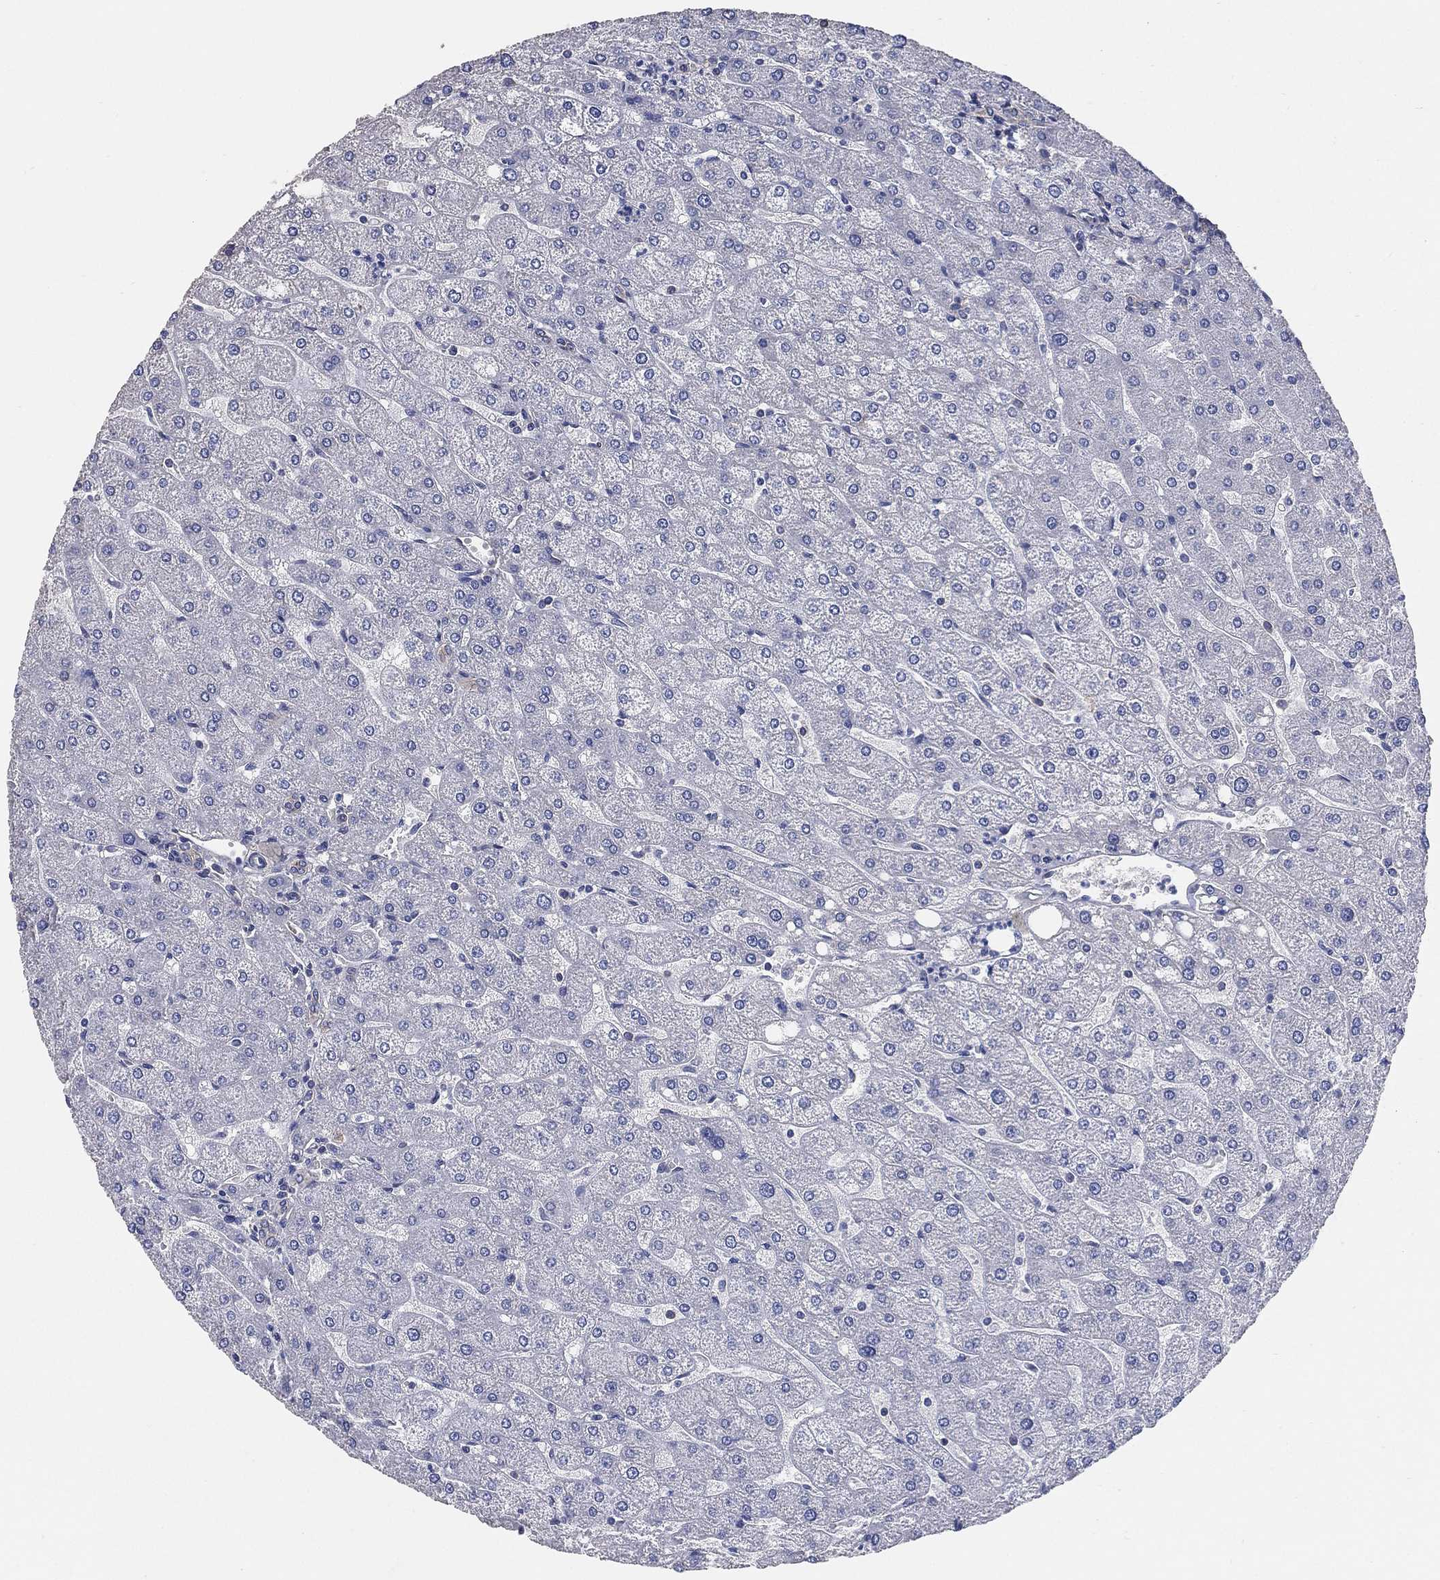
{"staining": {"intensity": "negative", "quantity": "none", "location": "none"}, "tissue": "liver", "cell_type": "Cholangiocytes", "image_type": "normal", "snomed": [{"axis": "morphology", "description": "Normal tissue, NOS"}, {"axis": "topography", "description": "Liver"}], "caption": "This histopathology image is of benign liver stained with immunohistochemistry to label a protein in brown with the nuclei are counter-stained blue. There is no expression in cholangiocytes. The staining is performed using DAB brown chromogen with nuclei counter-stained in using hematoxylin.", "gene": "KLK5", "patient": {"sex": "male", "age": 67}}